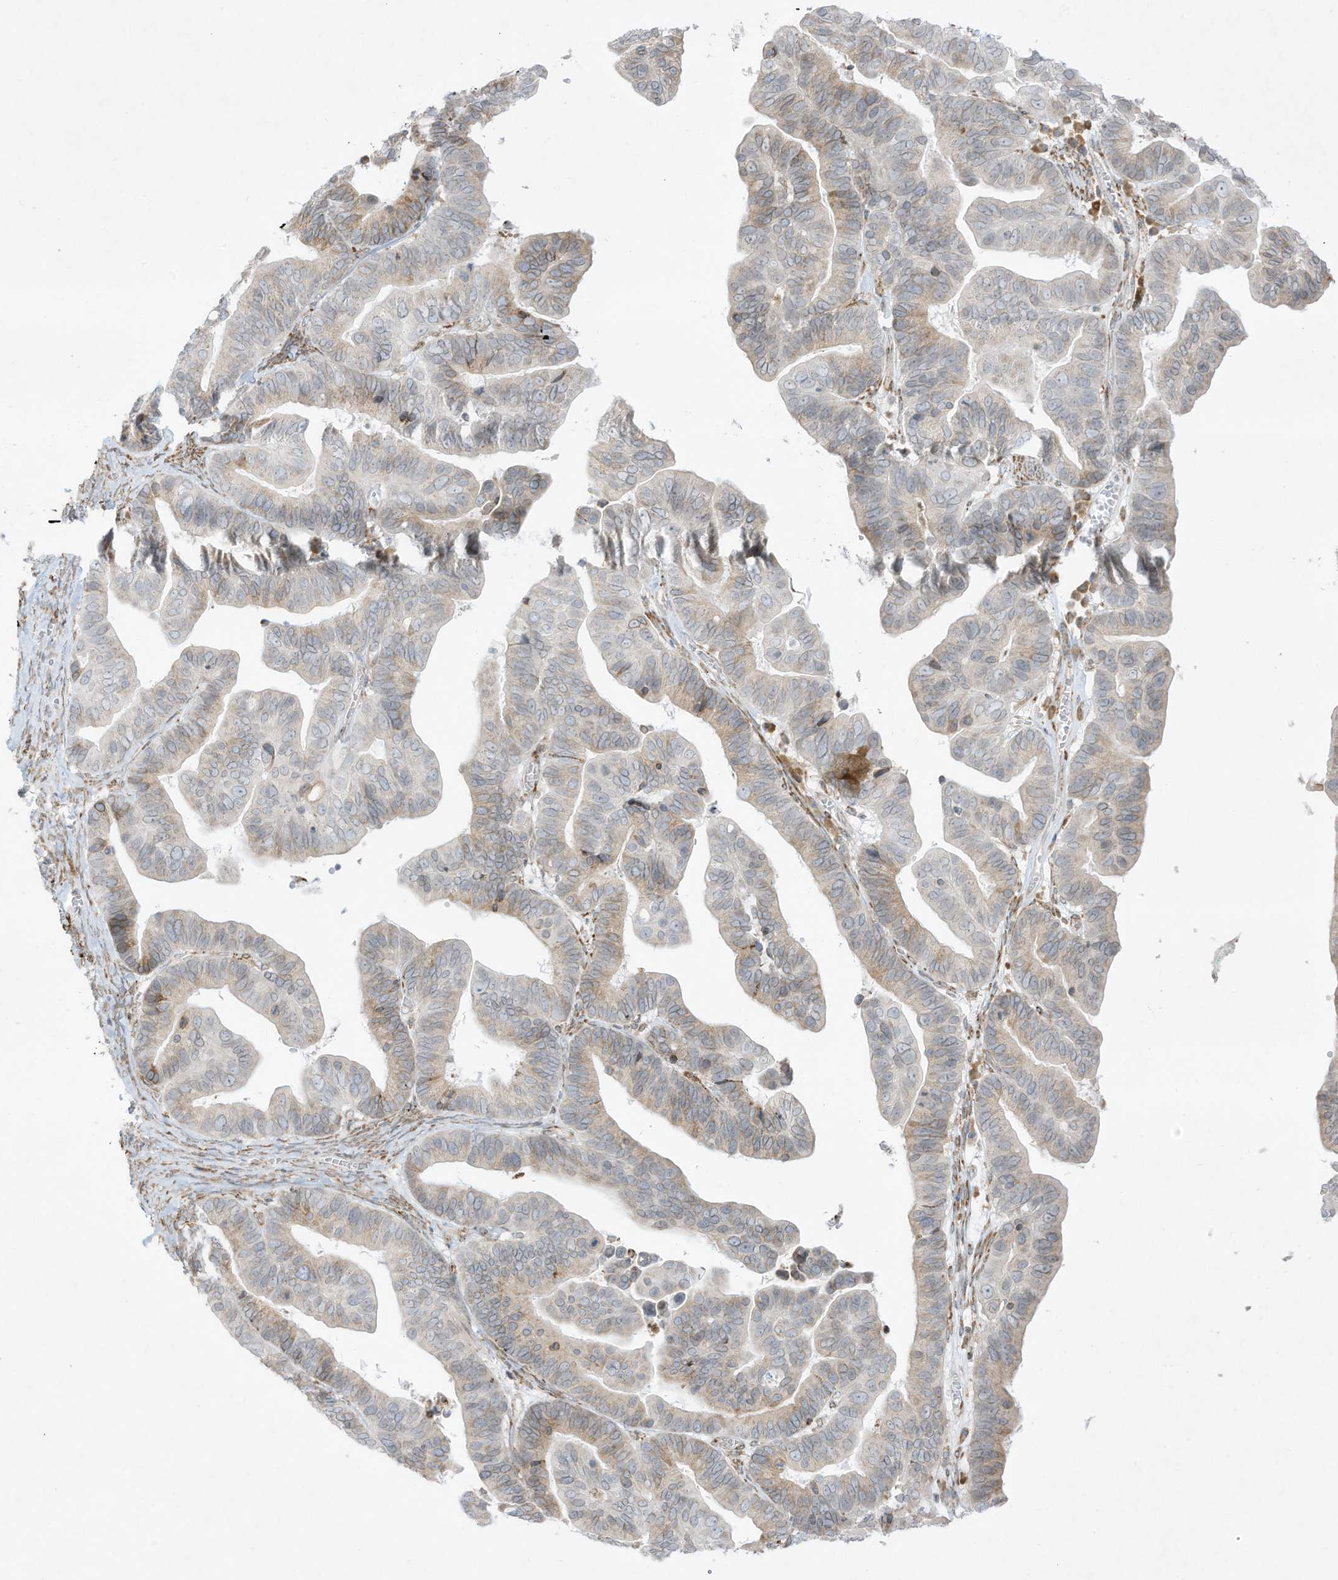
{"staining": {"intensity": "weak", "quantity": "<25%", "location": "cytoplasmic/membranous"}, "tissue": "ovarian cancer", "cell_type": "Tumor cells", "image_type": "cancer", "snomed": [{"axis": "morphology", "description": "Cystadenocarcinoma, serous, NOS"}, {"axis": "topography", "description": "Ovary"}], "caption": "This histopathology image is of ovarian serous cystadenocarcinoma stained with immunohistochemistry to label a protein in brown with the nuclei are counter-stained blue. There is no expression in tumor cells.", "gene": "PTK6", "patient": {"sex": "female", "age": 56}}